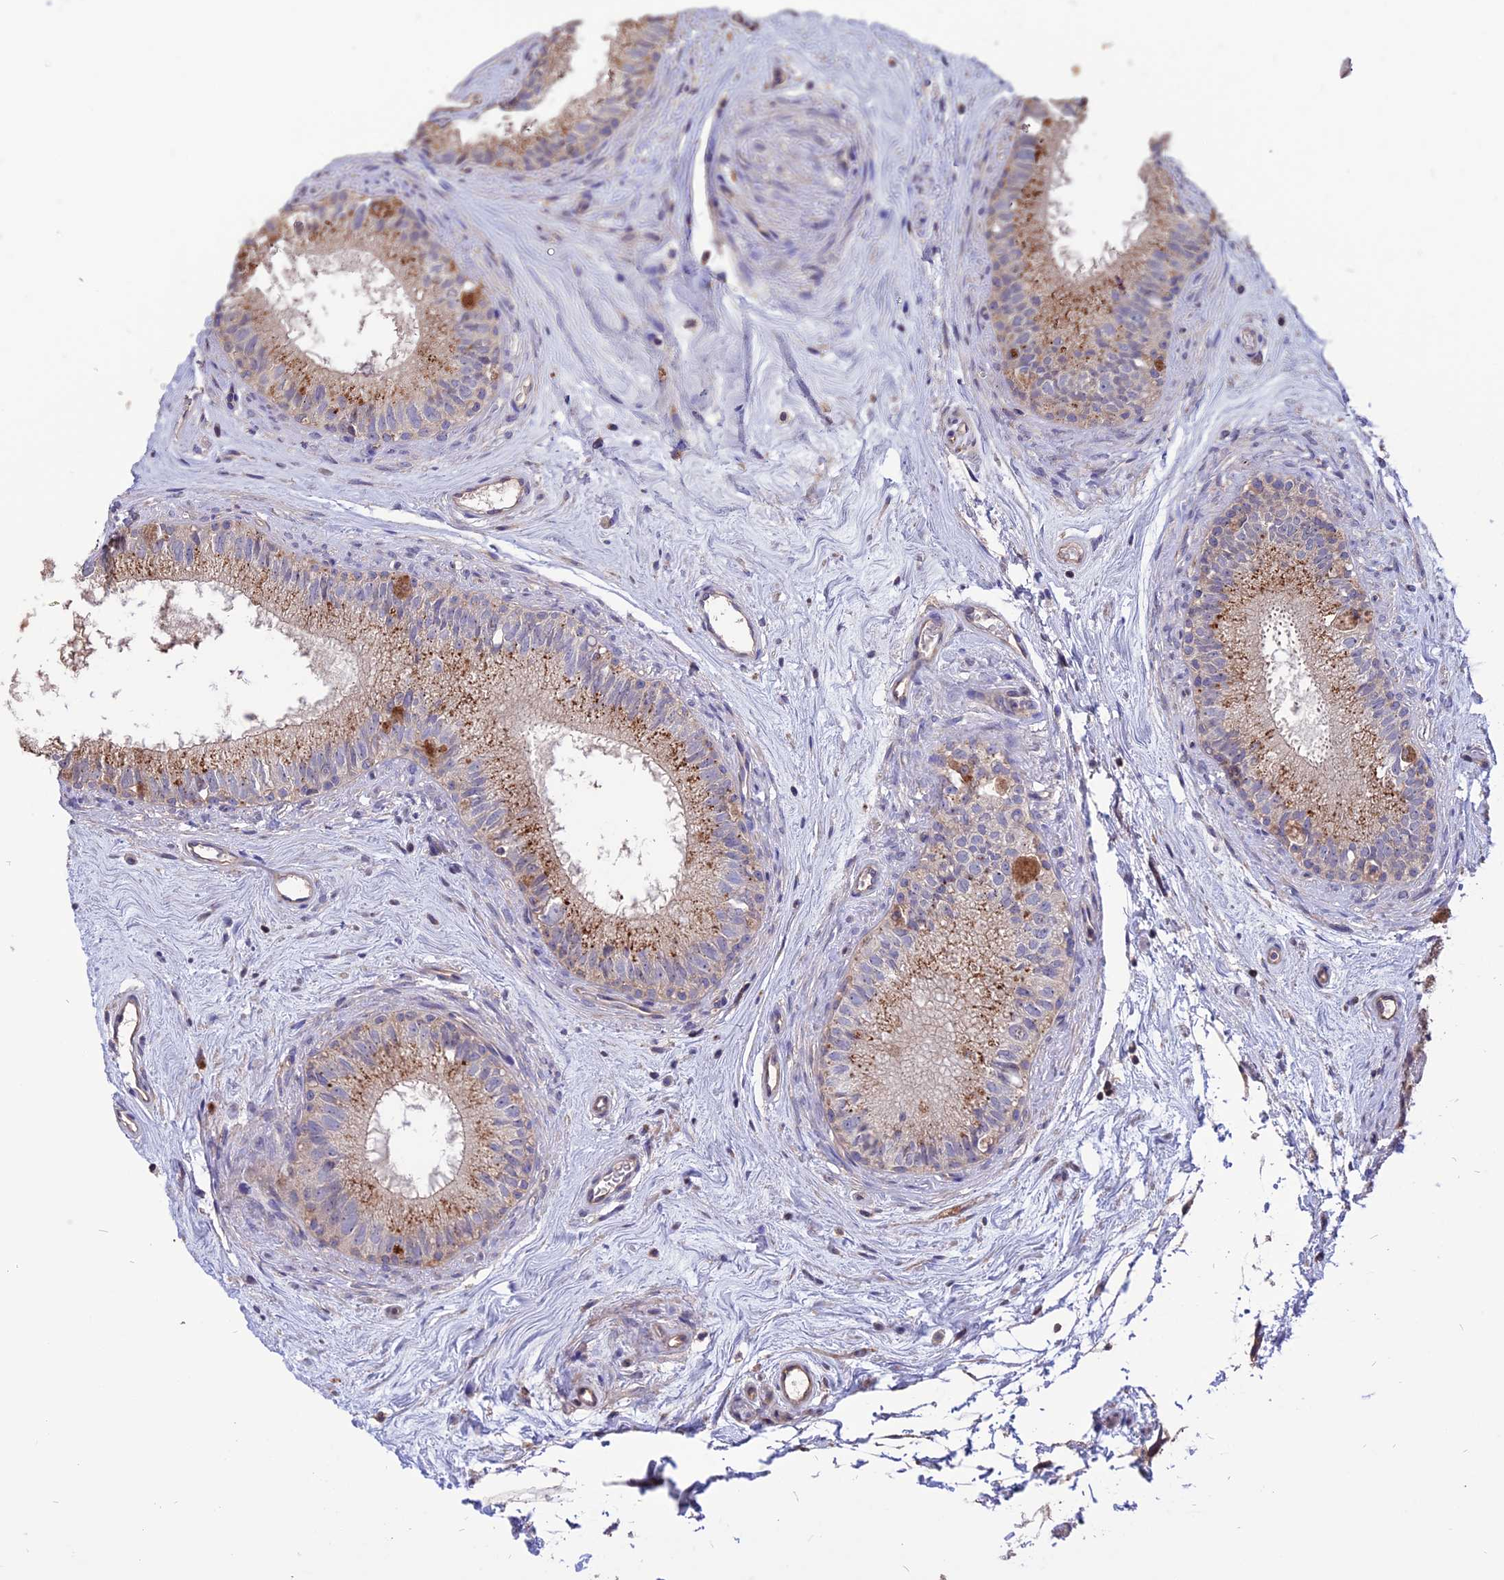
{"staining": {"intensity": "strong", "quantity": "25%-75%", "location": "cytoplasmic/membranous"}, "tissue": "epididymis", "cell_type": "Glandular cells", "image_type": "normal", "snomed": [{"axis": "morphology", "description": "Normal tissue, NOS"}, {"axis": "topography", "description": "Epididymis"}], "caption": "This histopathology image shows unremarkable epididymis stained with IHC to label a protein in brown. The cytoplasmic/membranous of glandular cells show strong positivity for the protein. Nuclei are counter-stained blue.", "gene": "CARMIL2", "patient": {"sex": "male", "age": 71}}